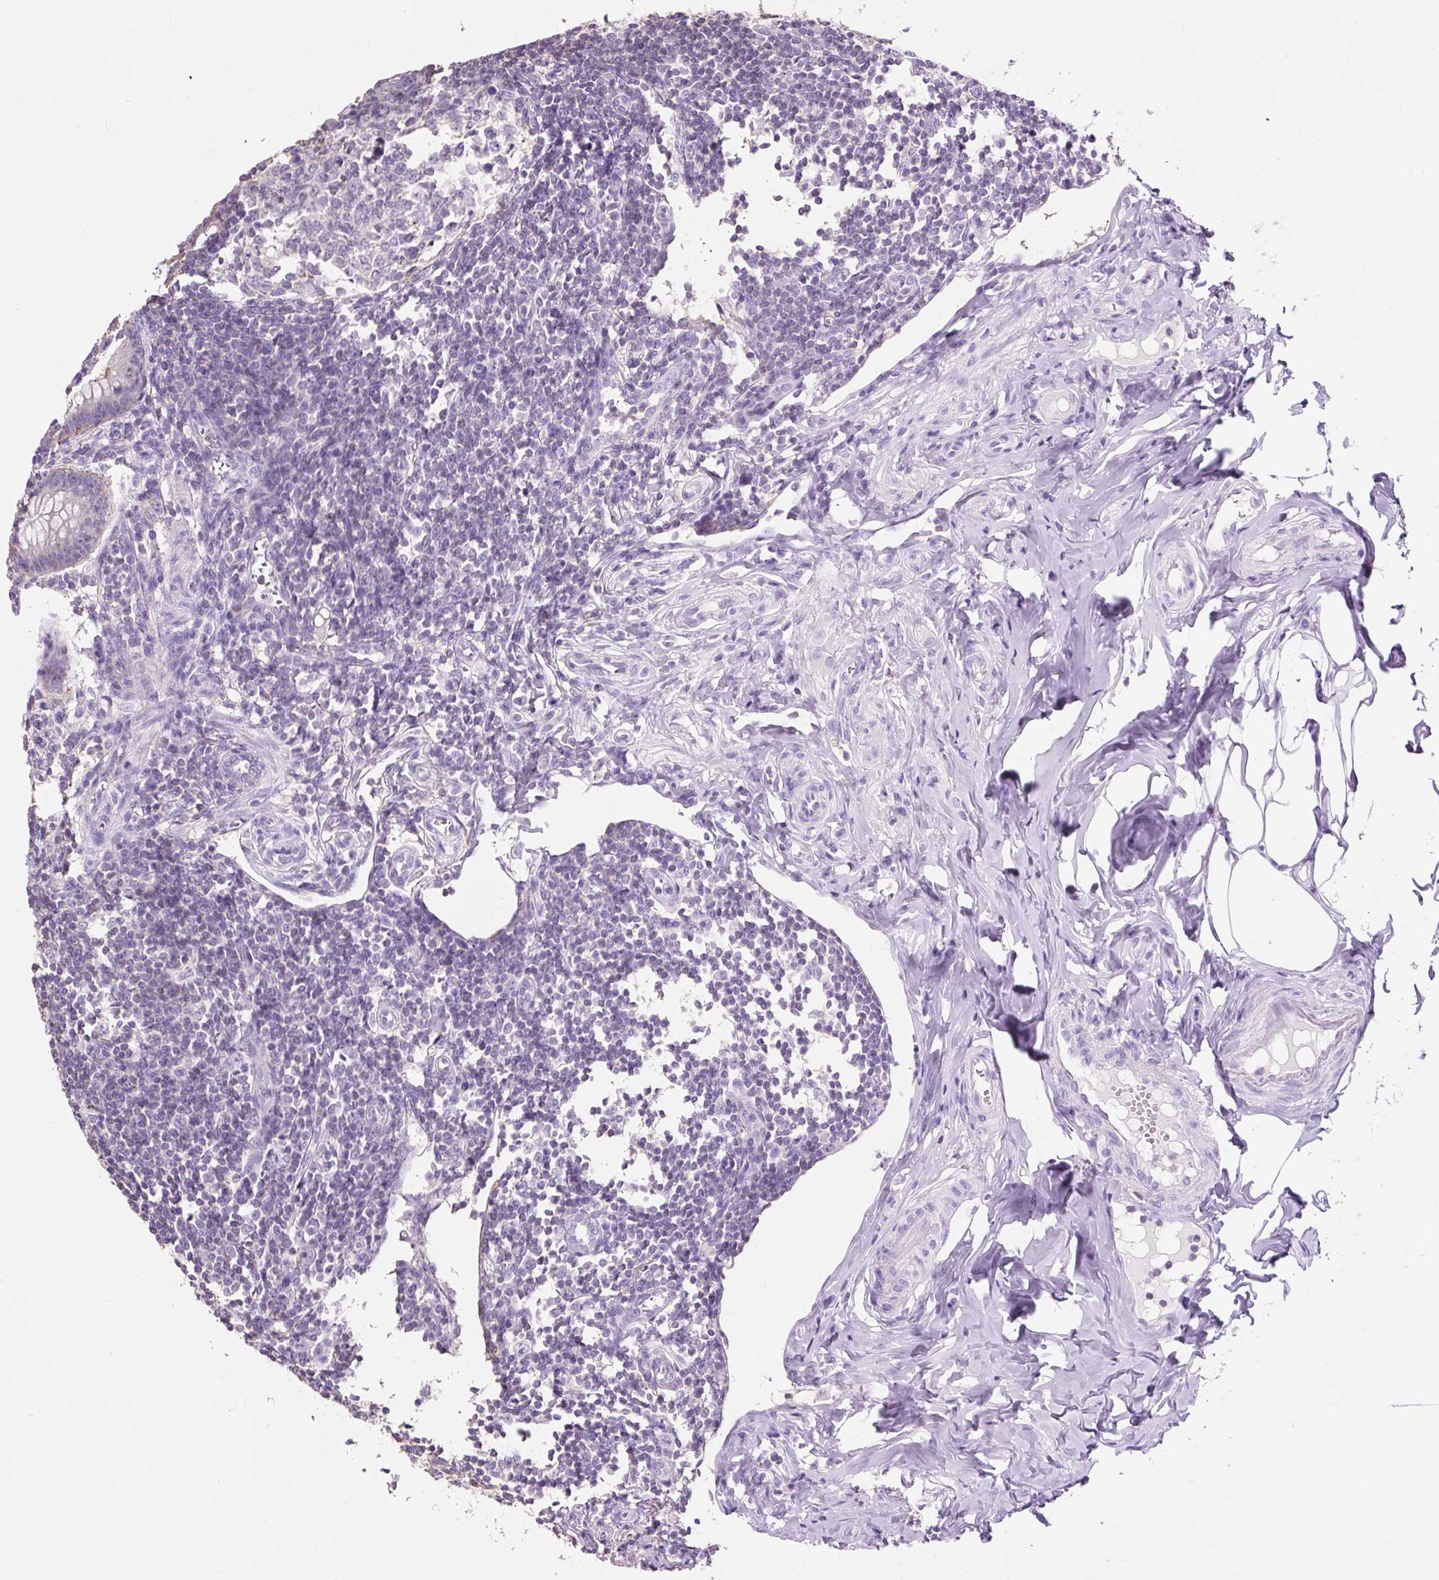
{"staining": {"intensity": "negative", "quantity": "none", "location": "none"}, "tissue": "appendix", "cell_type": "Glandular cells", "image_type": "normal", "snomed": [{"axis": "morphology", "description": "Normal tissue, NOS"}, {"axis": "topography", "description": "Appendix"}], "caption": "There is no significant positivity in glandular cells of appendix. (Immunohistochemistry (ihc), brightfield microscopy, high magnification).", "gene": "OR10A7", "patient": {"sex": "female", "age": 33}}